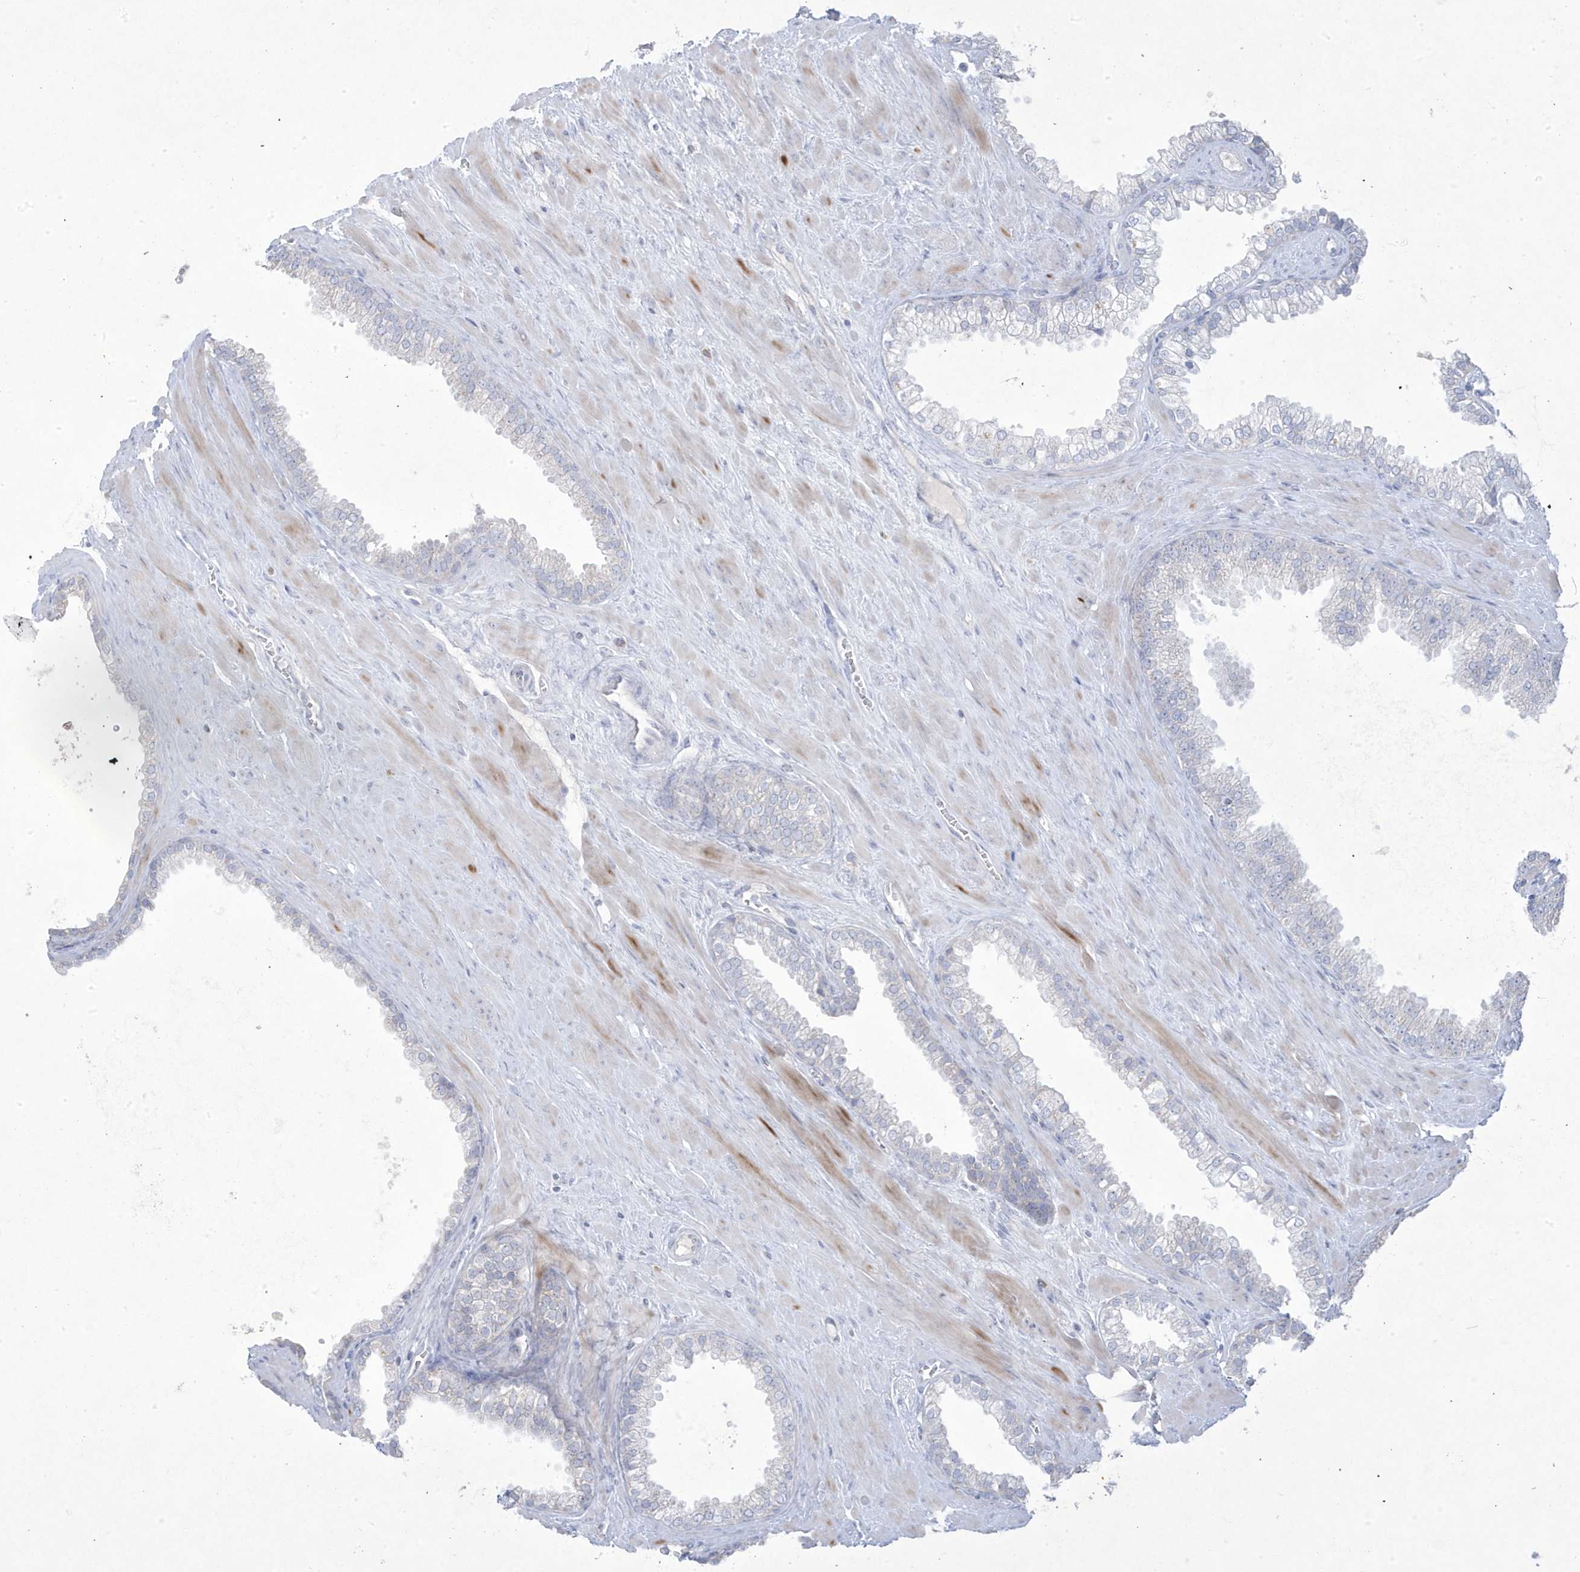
{"staining": {"intensity": "negative", "quantity": "none", "location": "none"}, "tissue": "prostate cancer", "cell_type": "Tumor cells", "image_type": "cancer", "snomed": [{"axis": "morphology", "description": "Adenocarcinoma, Low grade"}, {"axis": "topography", "description": "Prostate"}], "caption": "Immunohistochemistry (IHC) of prostate cancer exhibits no positivity in tumor cells.", "gene": "ADAMTSL3", "patient": {"sex": "male", "age": 62}}